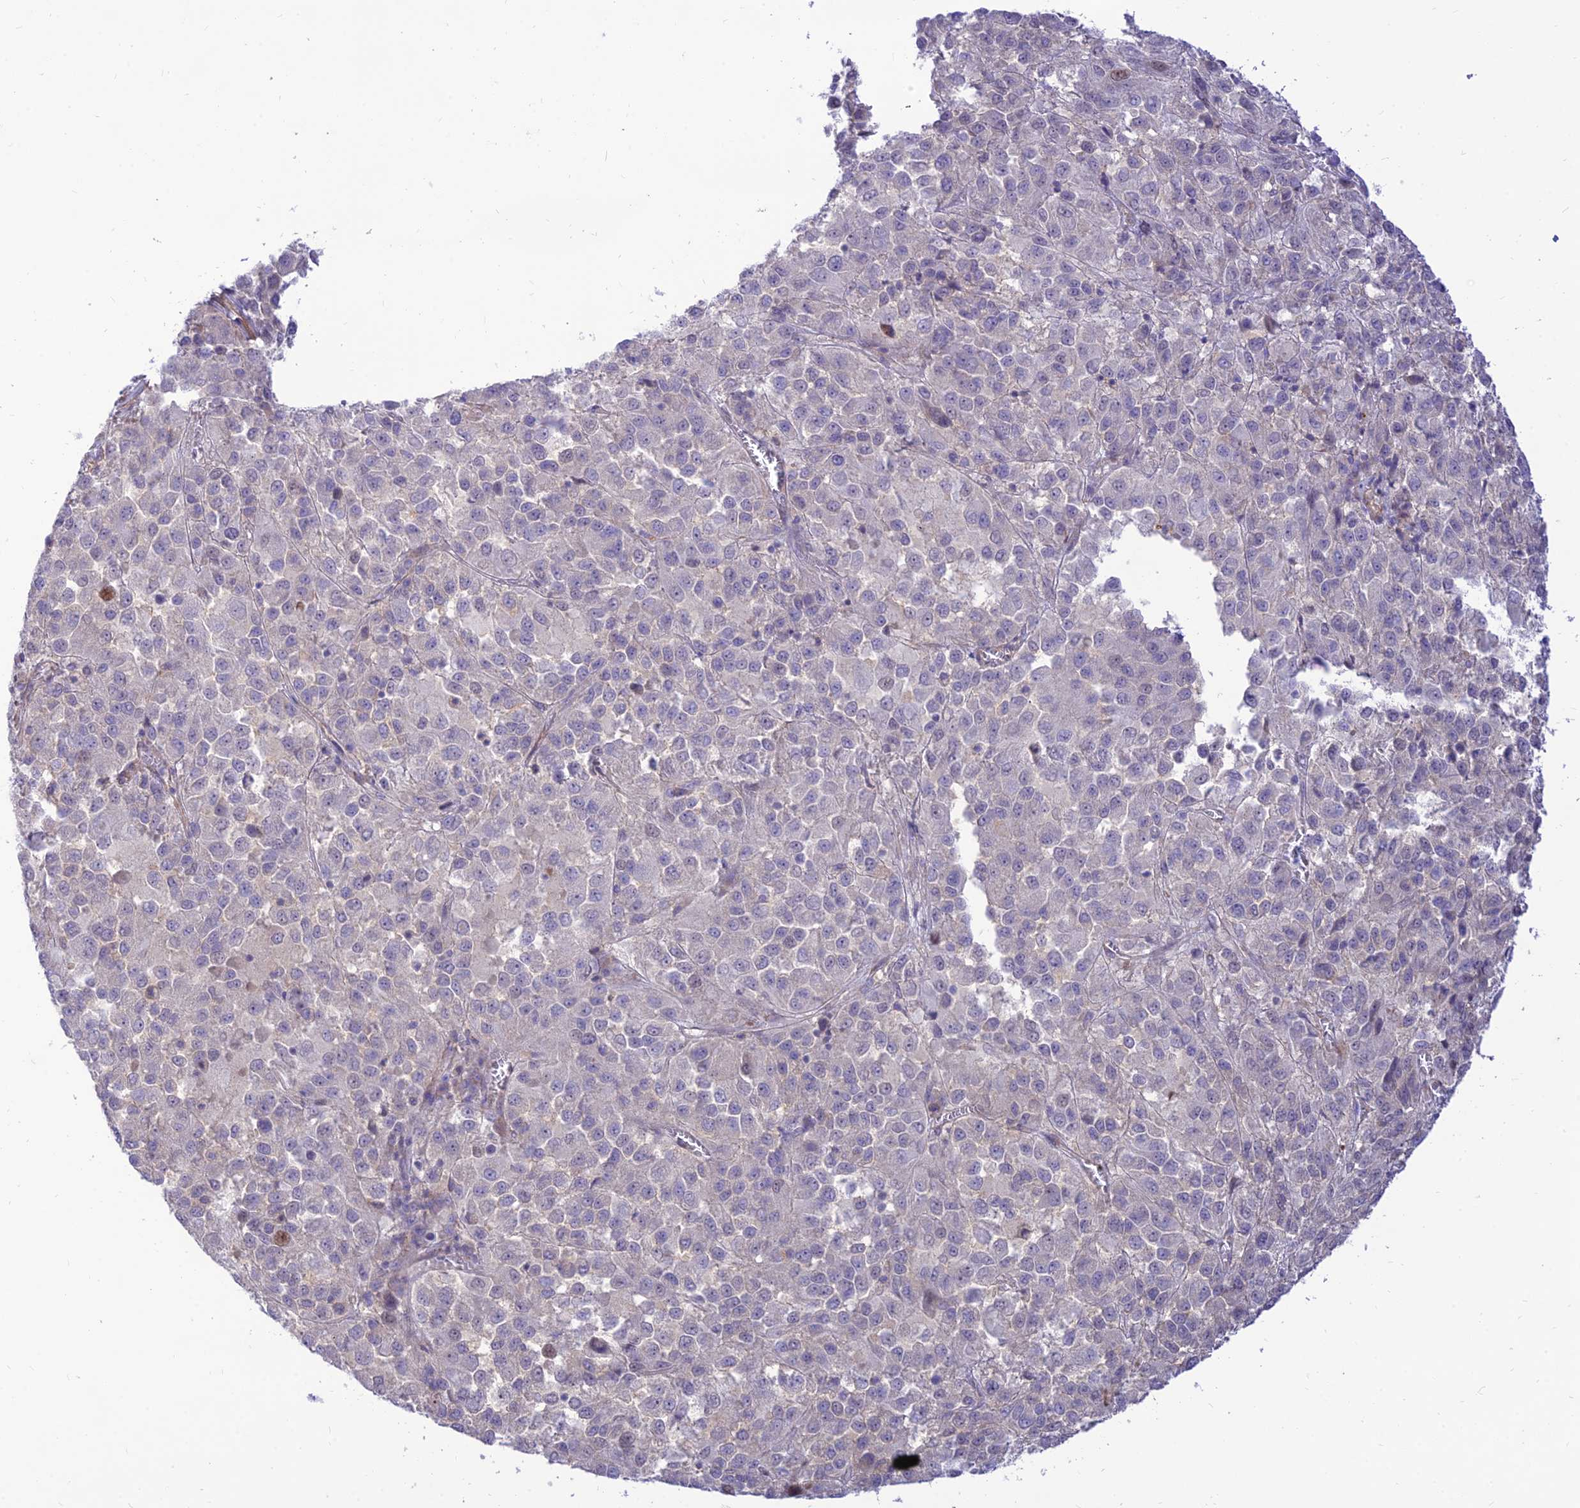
{"staining": {"intensity": "negative", "quantity": "none", "location": "none"}, "tissue": "melanoma", "cell_type": "Tumor cells", "image_type": "cancer", "snomed": [{"axis": "morphology", "description": "Malignant melanoma, Metastatic site"}, {"axis": "topography", "description": "Lung"}], "caption": "IHC image of melanoma stained for a protein (brown), which reveals no positivity in tumor cells.", "gene": "KCNAB1", "patient": {"sex": "male", "age": 64}}